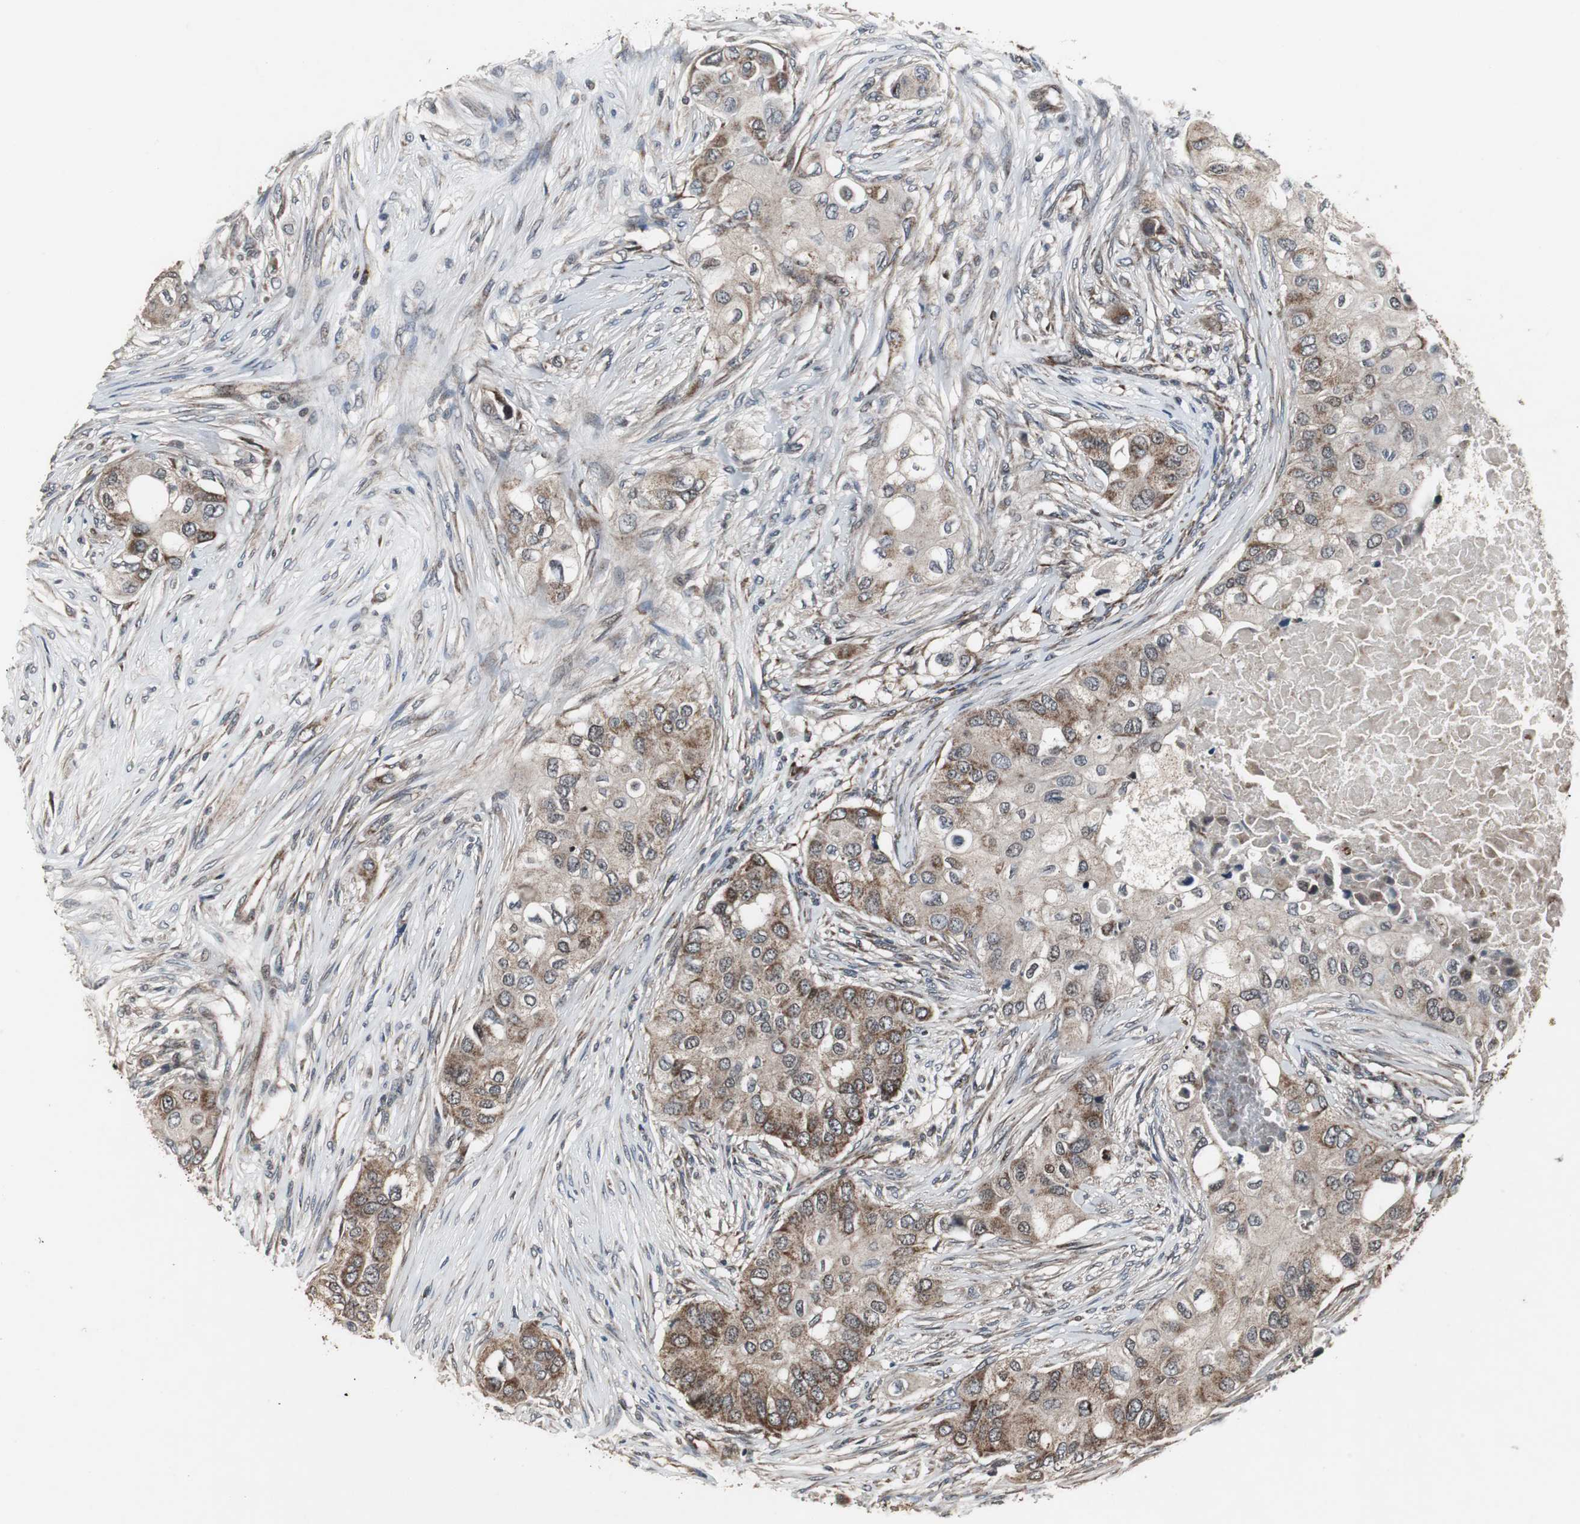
{"staining": {"intensity": "strong", "quantity": ">75%", "location": "cytoplasmic/membranous"}, "tissue": "breast cancer", "cell_type": "Tumor cells", "image_type": "cancer", "snomed": [{"axis": "morphology", "description": "Neoplasm, malignant, NOS"}, {"axis": "topography", "description": "Breast"}], "caption": "Protein expression analysis of human neoplasm (malignant) (breast) reveals strong cytoplasmic/membranous expression in about >75% of tumor cells.", "gene": "MRPL40", "patient": {"sex": "female", "age": 50}}